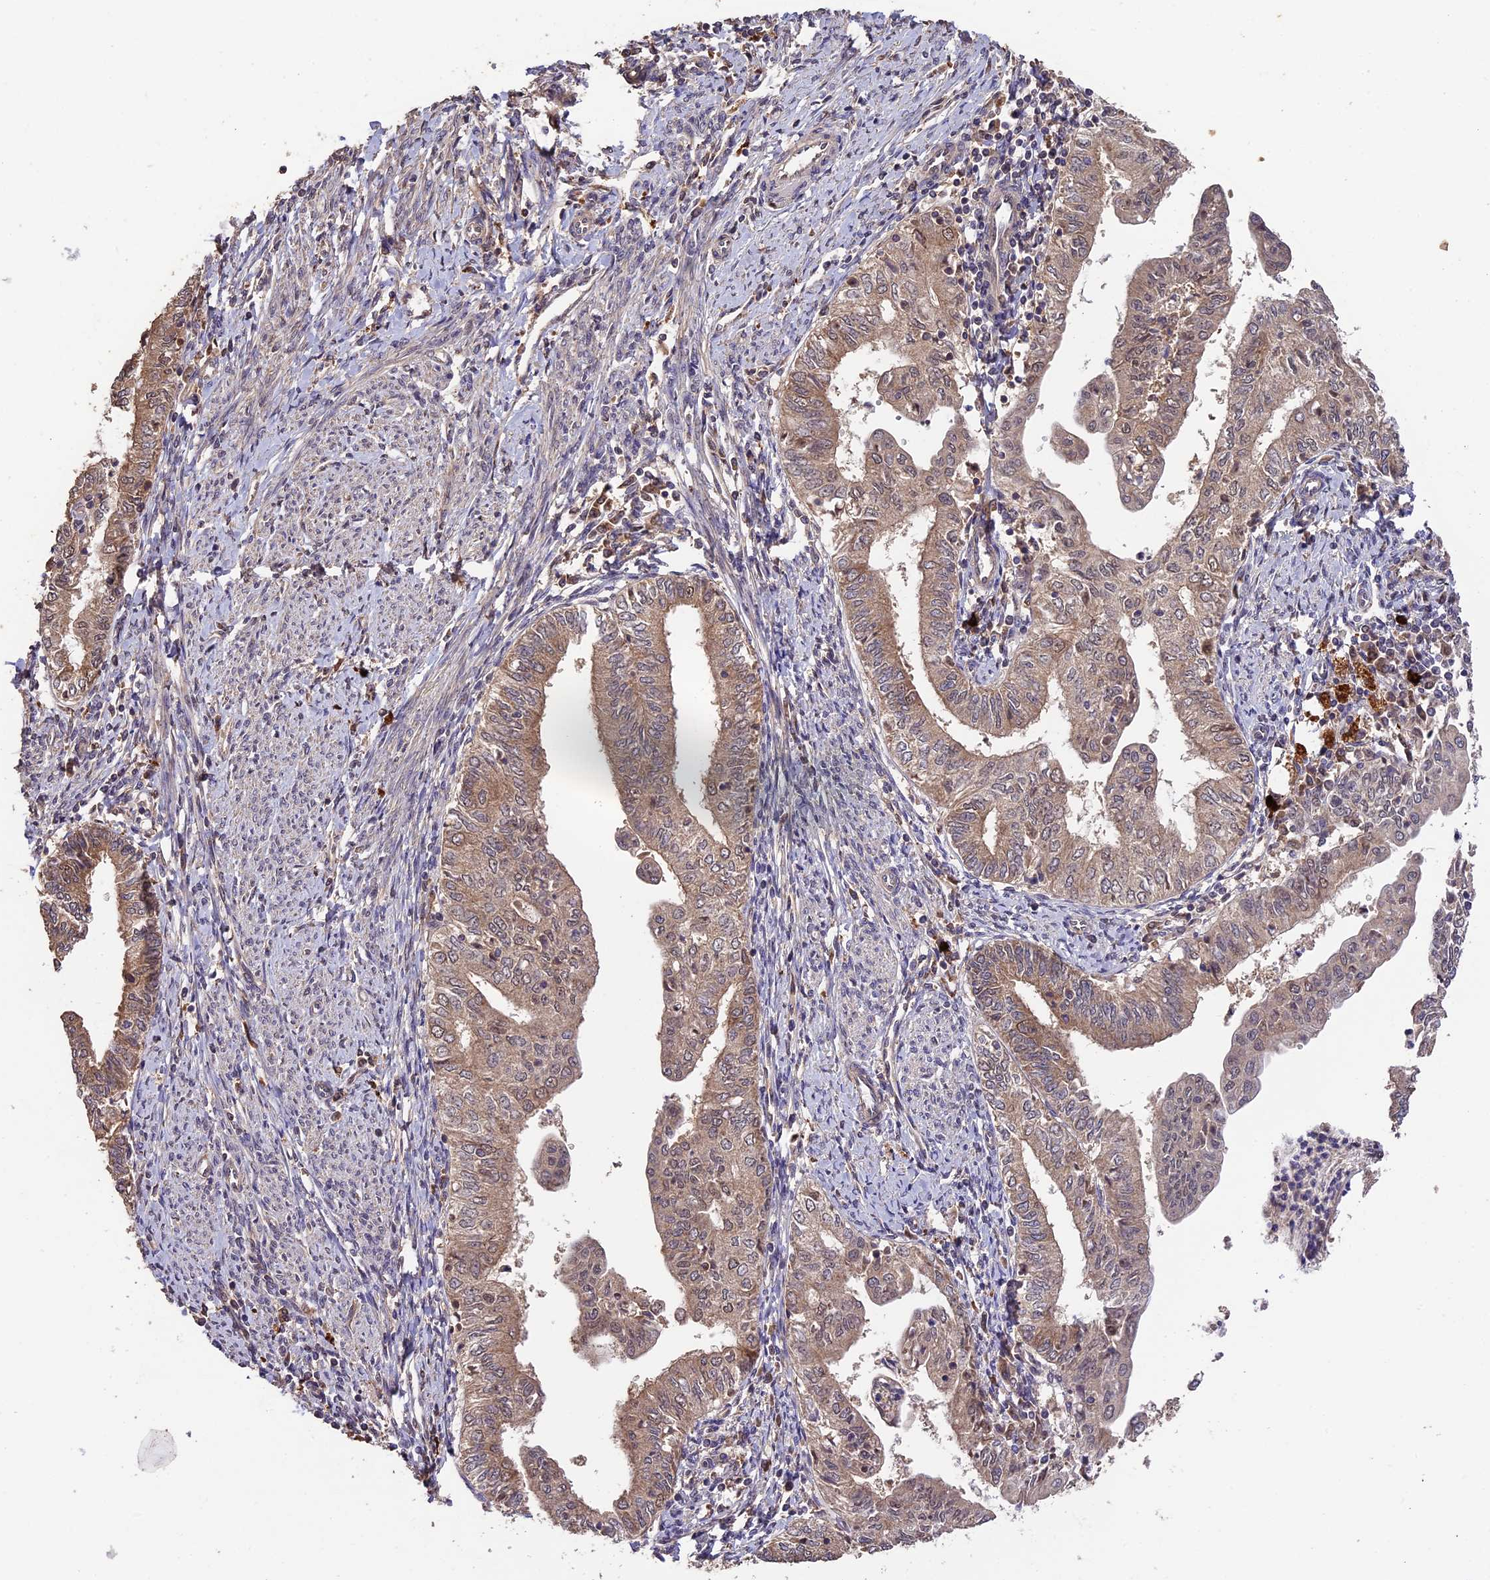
{"staining": {"intensity": "weak", "quantity": ">75%", "location": "cytoplasmic/membranous"}, "tissue": "endometrial cancer", "cell_type": "Tumor cells", "image_type": "cancer", "snomed": [{"axis": "morphology", "description": "Adenocarcinoma, NOS"}, {"axis": "topography", "description": "Endometrium"}], "caption": "IHC staining of endometrial cancer, which demonstrates low levels of weak cytoplasmic/membranous positivity in about >75% of tumor cells indicating weak cytoplasmic/membranous protein expression. The staining was performed using DAB (3,3'-diaminobenzidine) (brown) for protein detection and nuclei were counterstained in hematoxylin (blue).", "gene": "TRMT1", "patient": {"sex": "female", "age": 66}}